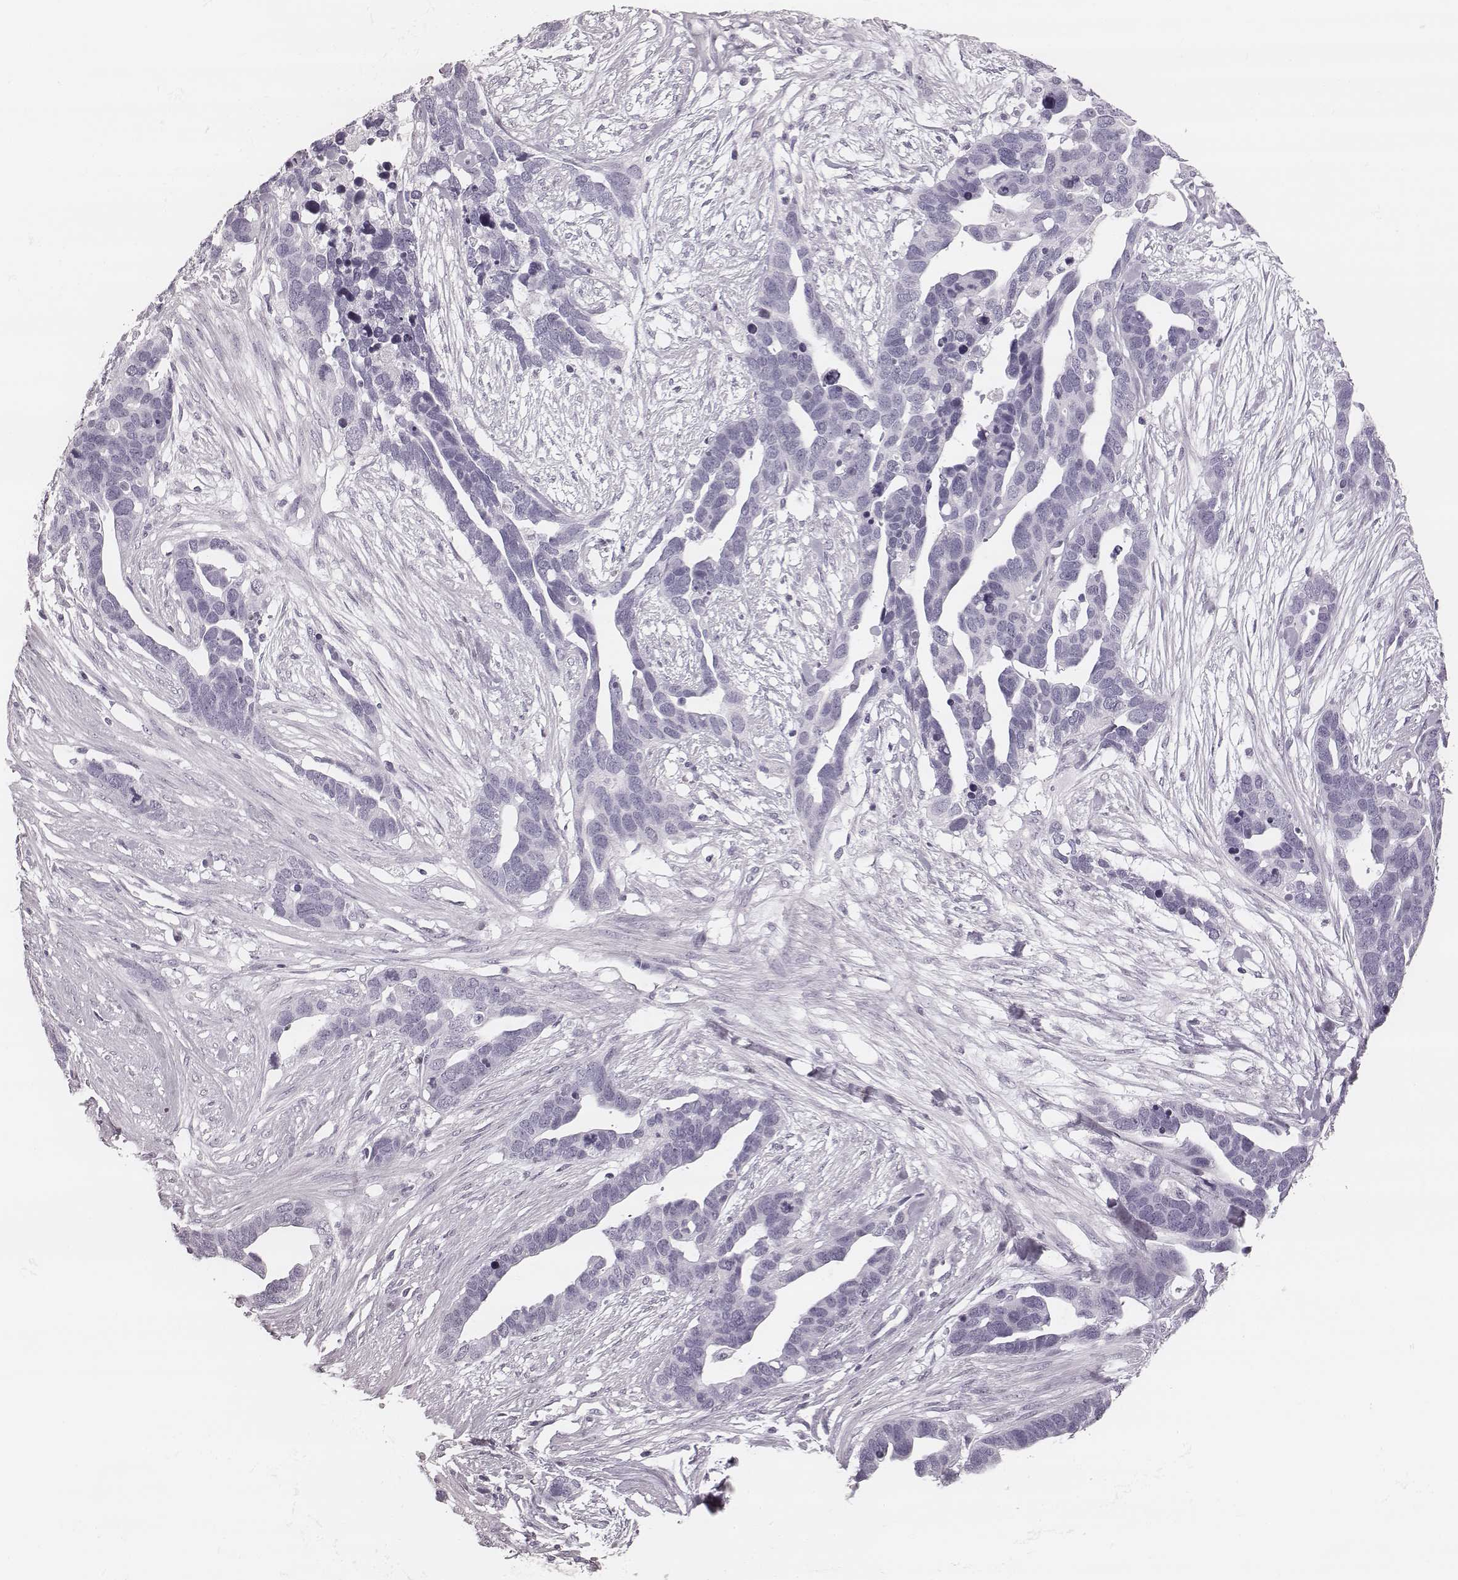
{"staining": {"intensity": "negative", "quantity": "none", "location": "none"}, "tissue": "ovarian cancer", "cell_type": "Tumor cells", "image_type": "cancer", "snomed": [{"axis": "morphology", "description": "Cystadenocarcinoma, serous, NOS"}, {"axis": "topography", "description": "Ovary"}], "caption": "This is a photomicrograph of immunohistochemistry (IHC) staining of ovarian cancer (serous cystadenocarcinoma), which shows no positivity in tumor cells. (DAB (3,3'-diaminobenzidine) IHC with hematoxylin counter stain).", "gene": "MSX1", "patient": {"sex": "female", "age": 54}}